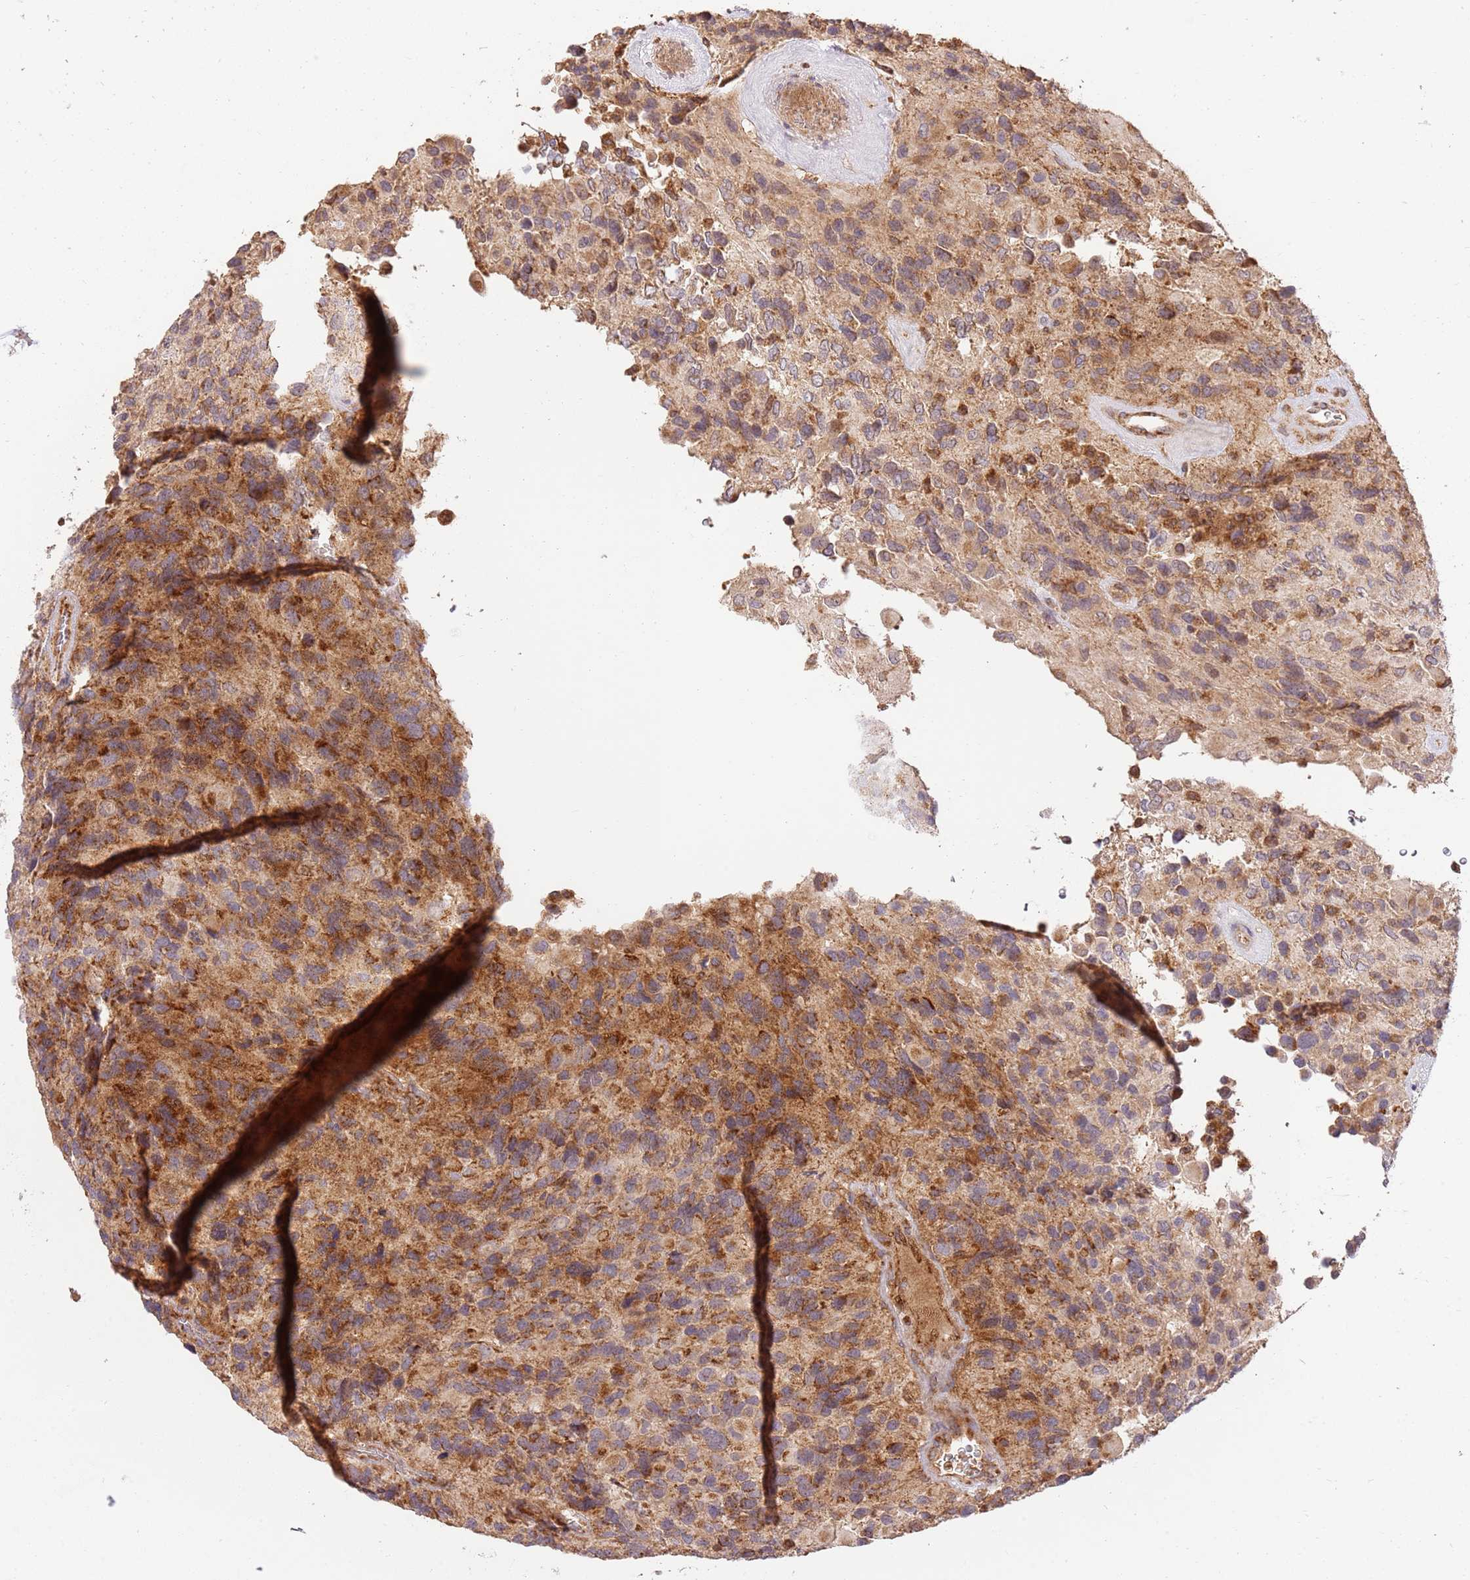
{"staining": {"intensity": "moderate", "quantity": ">75%", "location": "cytoplasmic/membranous"}, "tissue": "glioma", "cell_type": "Tumor cells", "image_type": "cancer", "snomed": [{"axis": "morphology", "description": "Glioma, malignant, High grade"}, {"axis": "topography", "description": "Brain"}], "caption": "Immunohistochemical staining of human glioma demonstrates medium levels of moderate cytoplasmic/membranous protein expression in approximately >75% of tumor cells.", "gene": "SPATA2L", "patient": {"sex": "male", "age": 77}}